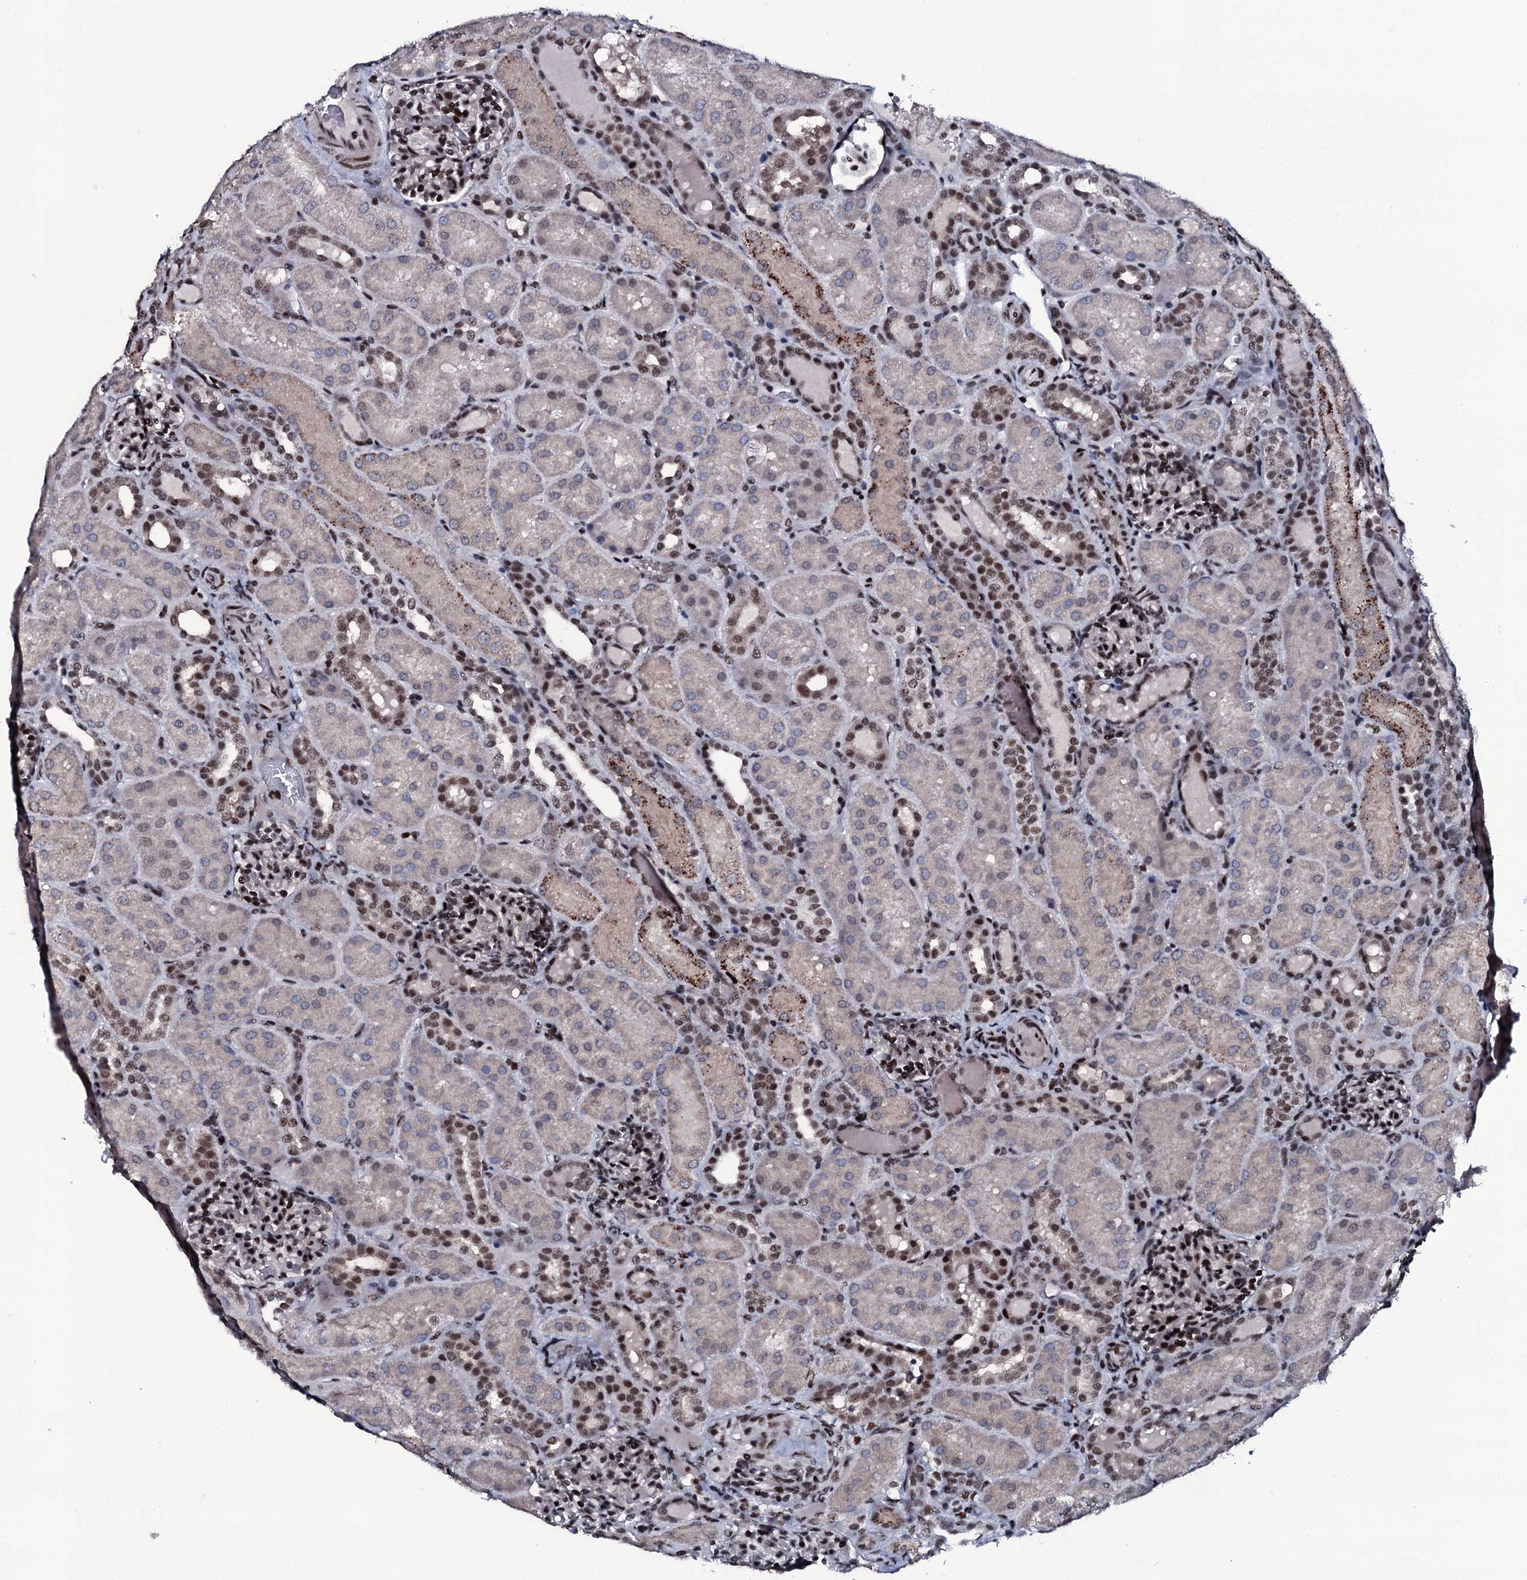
{"staining": {"intensity": "moderate", "quantity": ">75%", "location": "nuclear"}, "tissue": "kidney", "cell_type": "Cells in glomeruli", "image_type": "normal", "snomed": [{"axis": "morphology", "description": "Normal tissue, NOS"}, {"axis": "topography", "description": "Kidney"}], "caption": "Protein analysis of benign kidney displays moderate nuclear expression in approximately >75% of cells in glomeruli.", "gene": "ZMIZ2", "patient": {"sex": "male", "age": 1}}